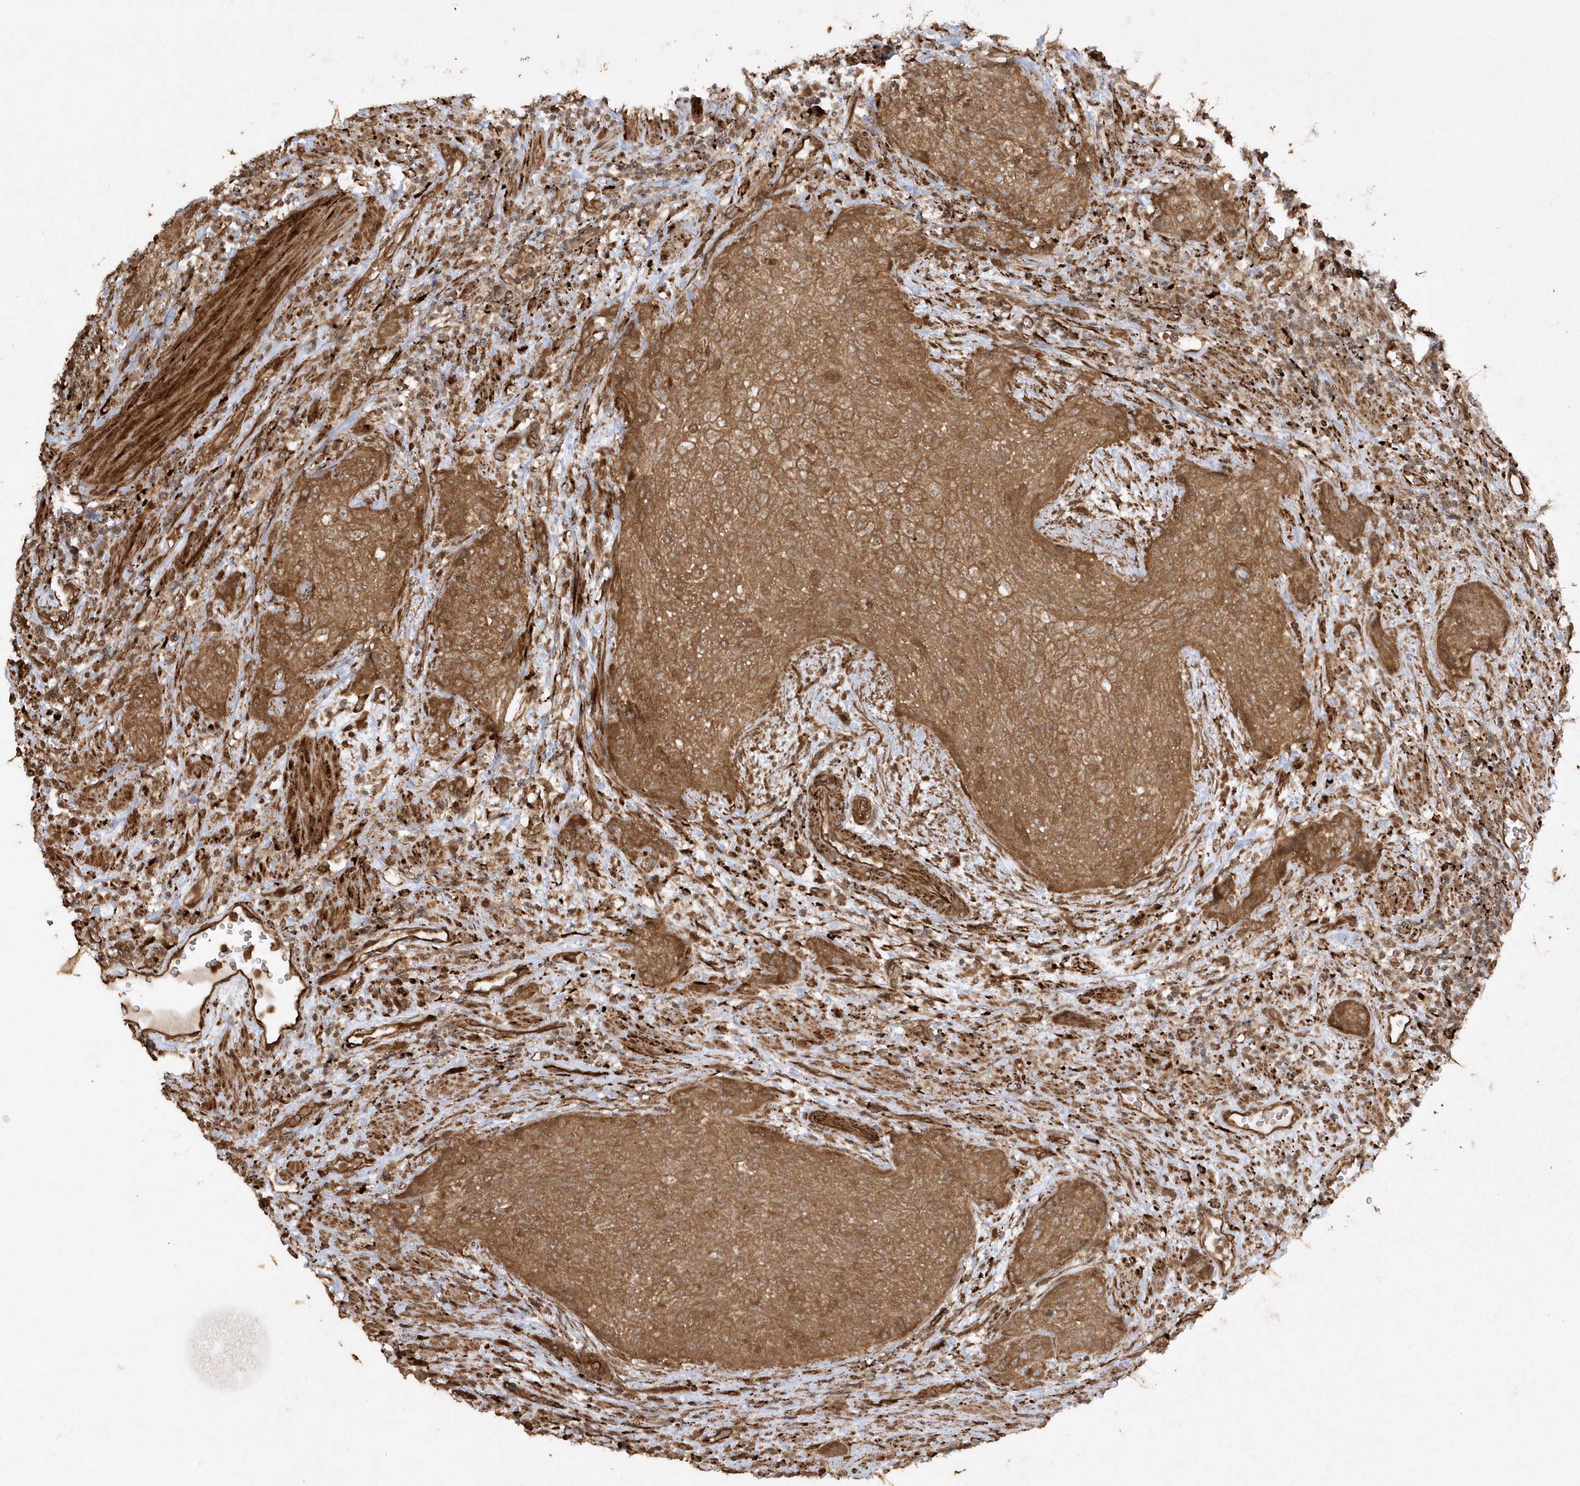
{"staining": {"intensity": "moderate", "quantity": ">75%", "location": "cytoplasmic/membranous"}, "tissue": "urothelial cancer", "cell_type": "Tumor cells", "image_type": "cancer", "snomed": [{"axis": "morphology", "description": "Urothelial carcinoma, High grade"}, {"axis": "topography", "description": "Urinary bladder"}], "caption": "Urothelial cancer was stained to show a protein in brown. There is medium levels of moderate cytoplasmic/membranous staining in about >75% of tumor cells.", "gene": "AVPI1", "patient": {"sex": "male", "age": 35}}